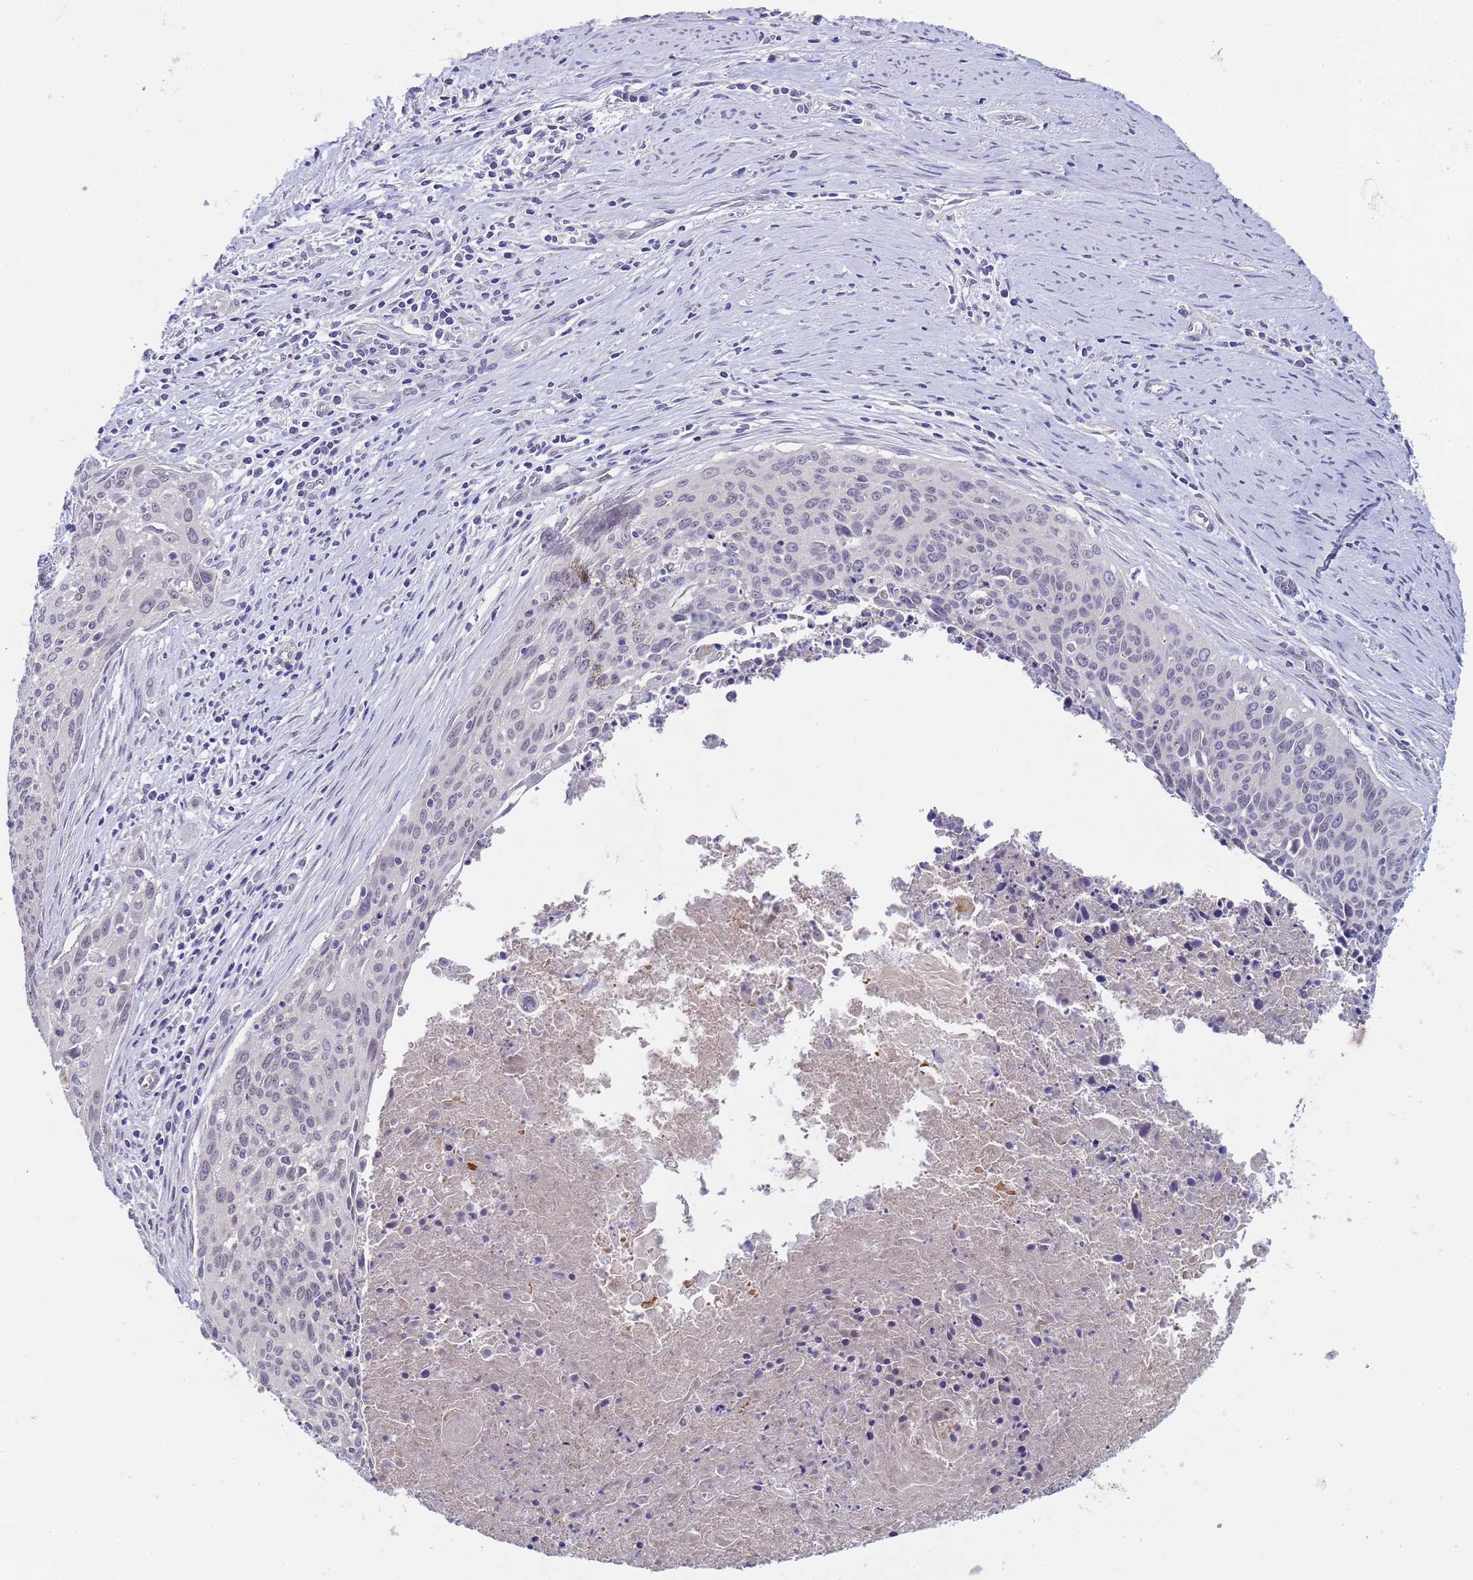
{"staining": {"intensity": "negative", "quantity": "none", "location": "none"}, "tissue": "cervical cancer", "cell_type": "Tumor cells", "image_type": "cancer", "snomed": [{"axis": "morphology", "description": "Squamous cell carcinoma, NOS"}, {"axis": "topography", "description": "Cervix"}], "caption": "Immunohistochemistry of cervical squamous cell carcinoma displays no positivity in tumor cells. The staining is performed using DAB (3,3'-diaminobenzidine) brown chromogen with nuclei counter-stained in using hematoxylin.", "gene": "TRMT10A", "patient": {"sex": "female", "age": 55}}